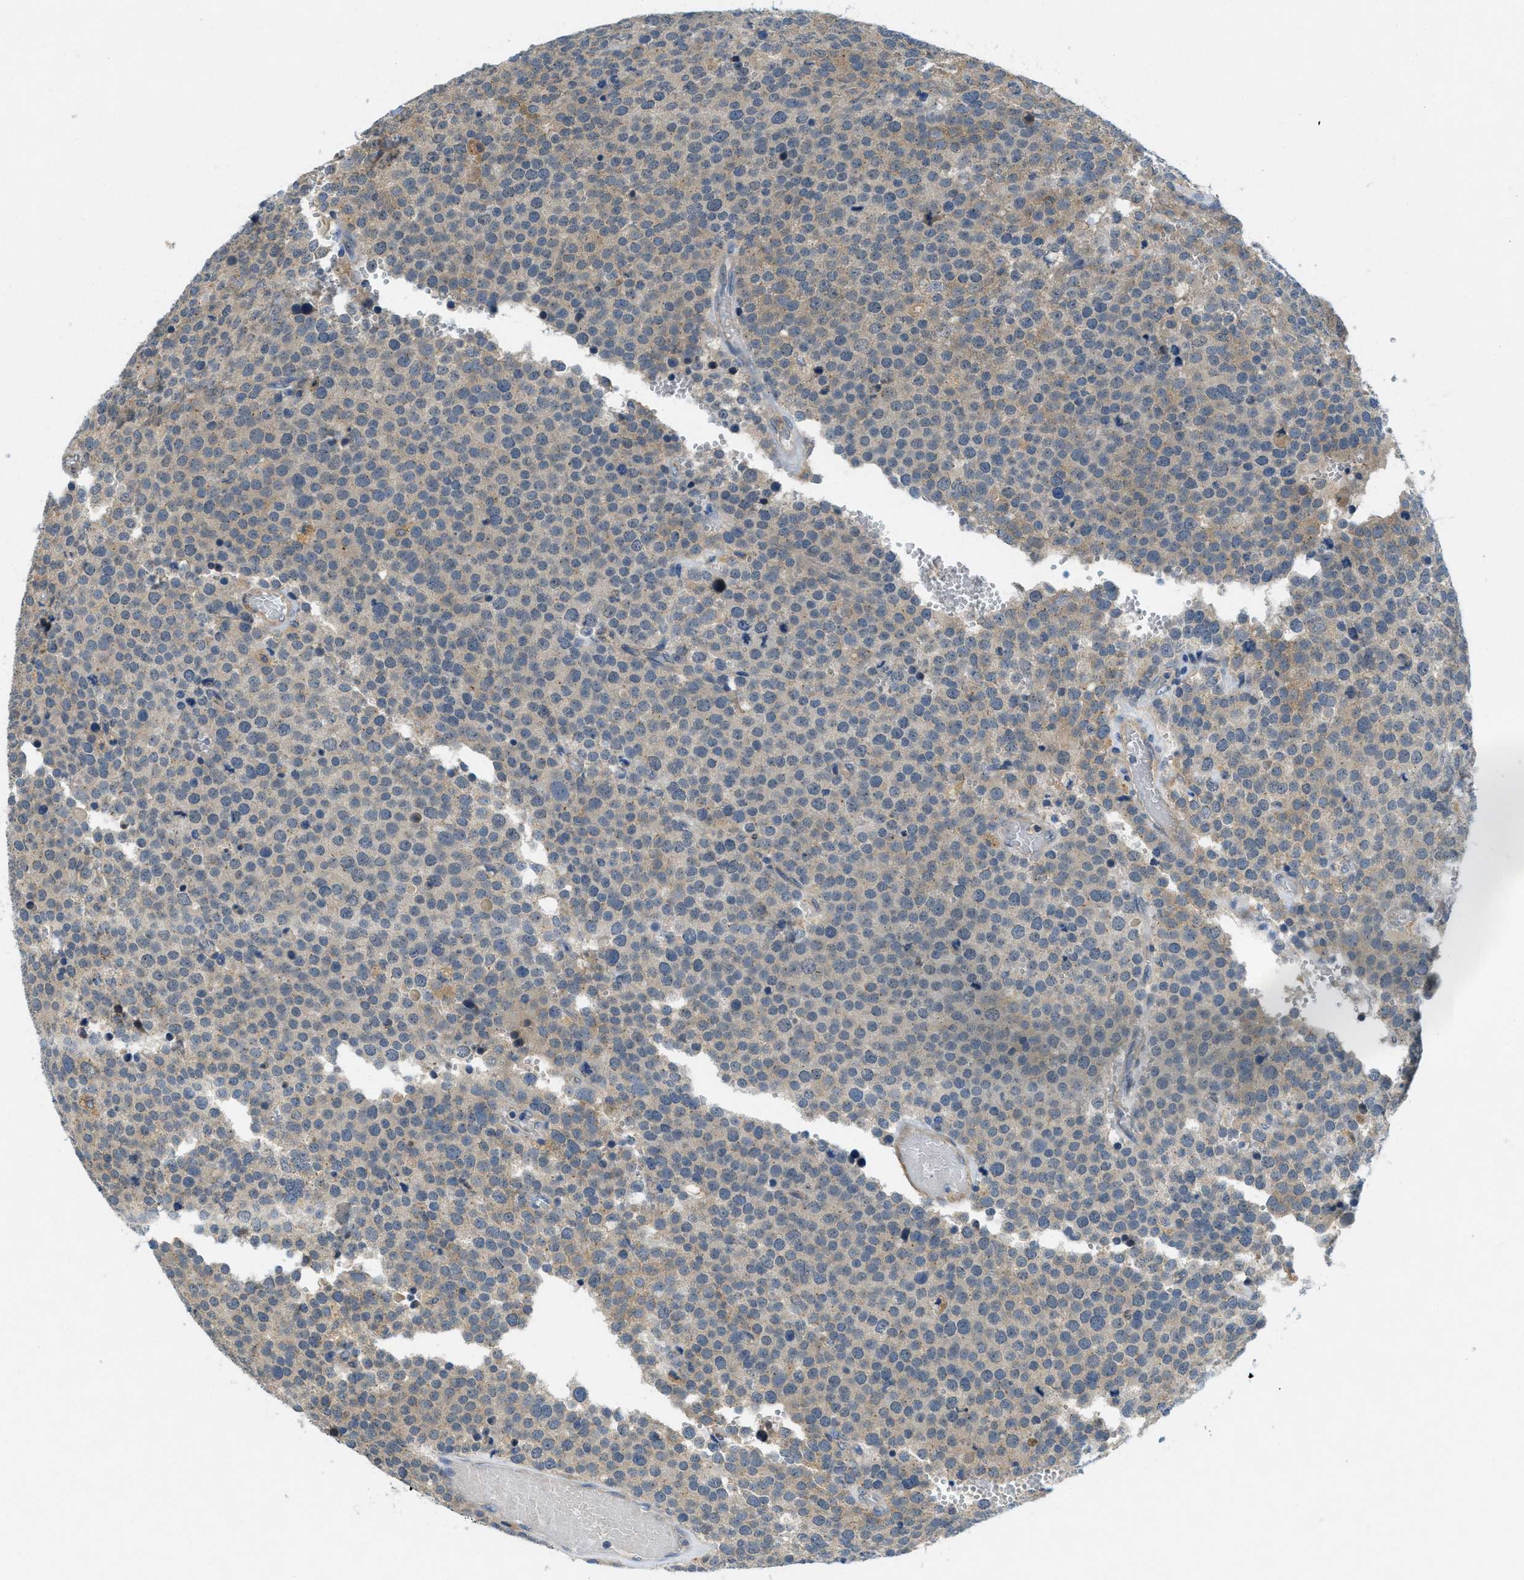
{"staining": {"intensity": "moderate", "quantity": "25%-75%", "location": "cytoplasmic/membranous"}, "tissue": "testis cancer", "cell_type": "Tumor cells", "image_type": "cancer", "snomed": [{"axis": "morphology", "description": "Normal tissue, NOS"}, {"axis": "morphology", "description": "Seminoma, NOS"}, {"axis": "topography", "description": "Testis"}], "caption": "A brown stain labels moderate cytoplasmic/membranous expression of a protein in human testis cancer (seminoma) tumor cells.", "gene": "RIPK2", "patient": {"sex": "male", "age": 71}}